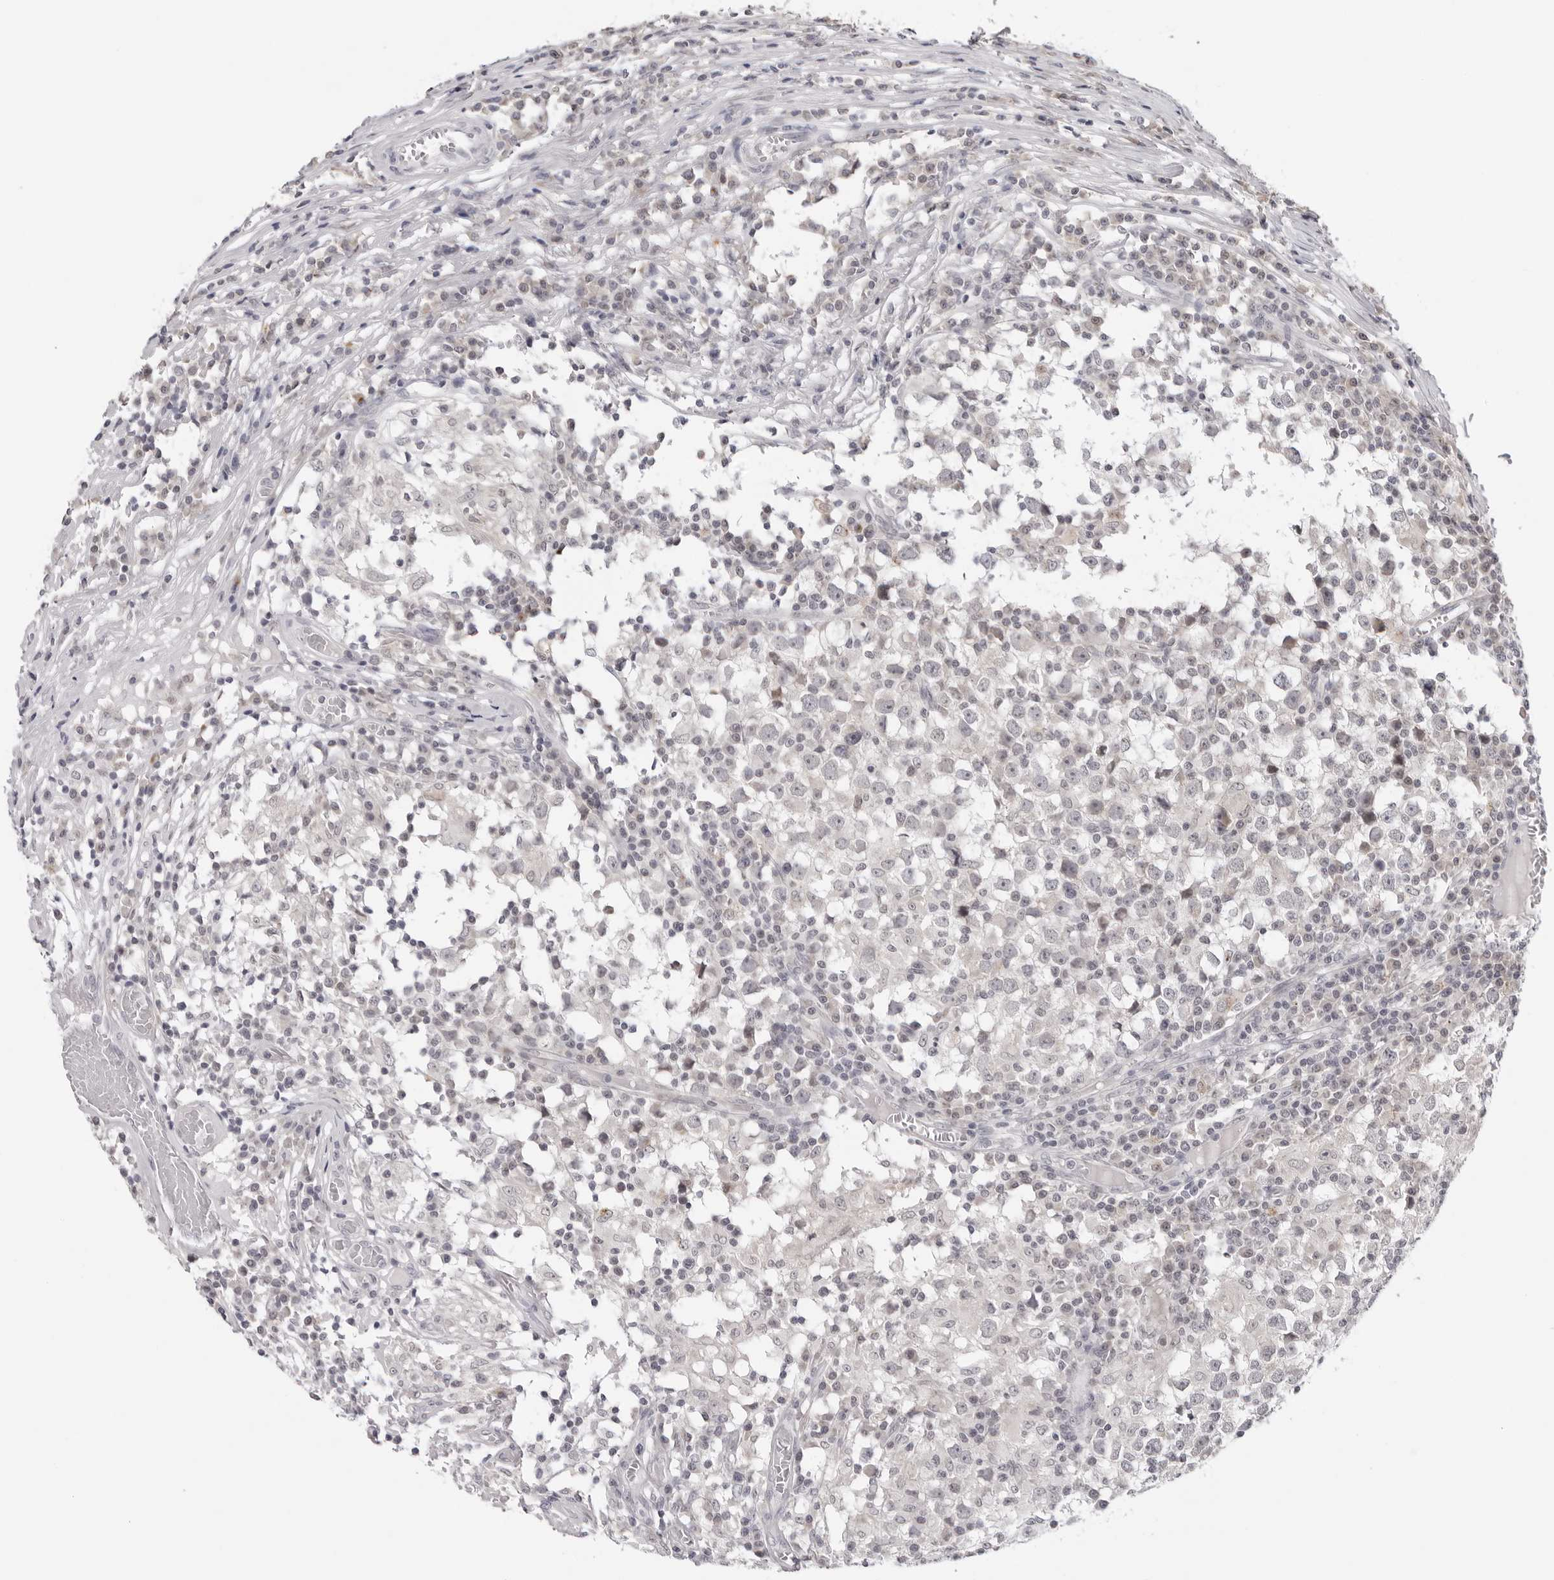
{"staining": {"intensity": "negative", "quantity": "none", "location": "none"}, "tissue": "testis cancer", "cell_type": "Tumor cells", "image_type": "cancer", "snomed": [{"axis": "morphology", "description": "Seminoma, NOS"}, {"axis": "topography", "description": "Testis"}], "caption": "IHC image of human testis cancer stained for a protein (brown), which displays no expression in tumor cells.", "gene": "PRUNE1", "patient": {"sex": "male", "age": 65}}